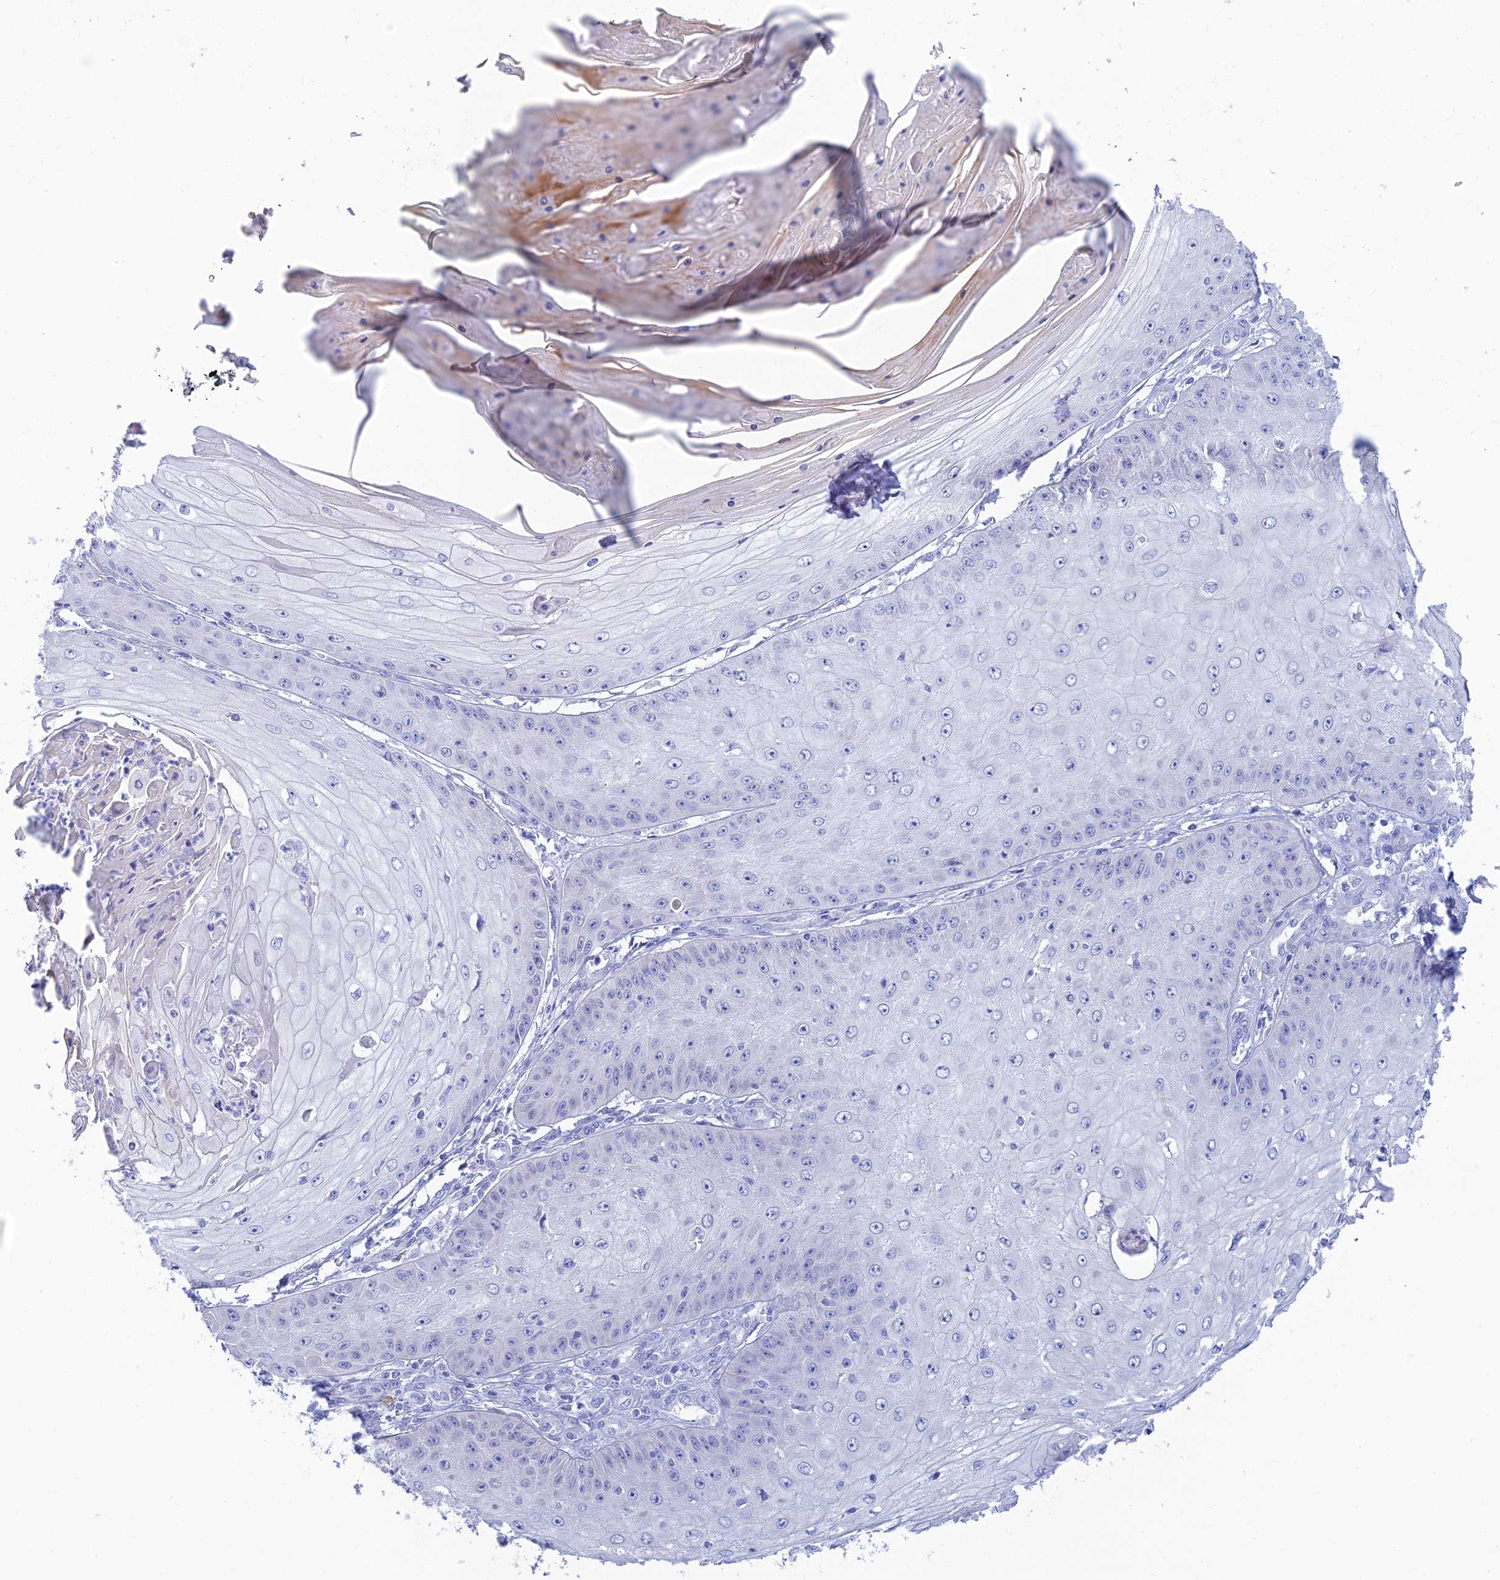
{"staining": {"intensity": "negative", "quantity": "none", "location": "none"}, "tissue": "skin cancer", "cell_type": "Tumor cells", "image_type": "cancer", "snomed": [{"axis": "morphology", "description": "Squamous cell carcinoma, NOS"}, {"axis": "topography", "description": "Skin"}], "caption": "DAB (3,3'-diaminobenzidine) immunohistochemical staining of skin cancer (squamous cell carcinoma) exhibits no significant expression in tumor cells.", "gene": "CEP152", "patient": {"sex": "male", "age": 70}}